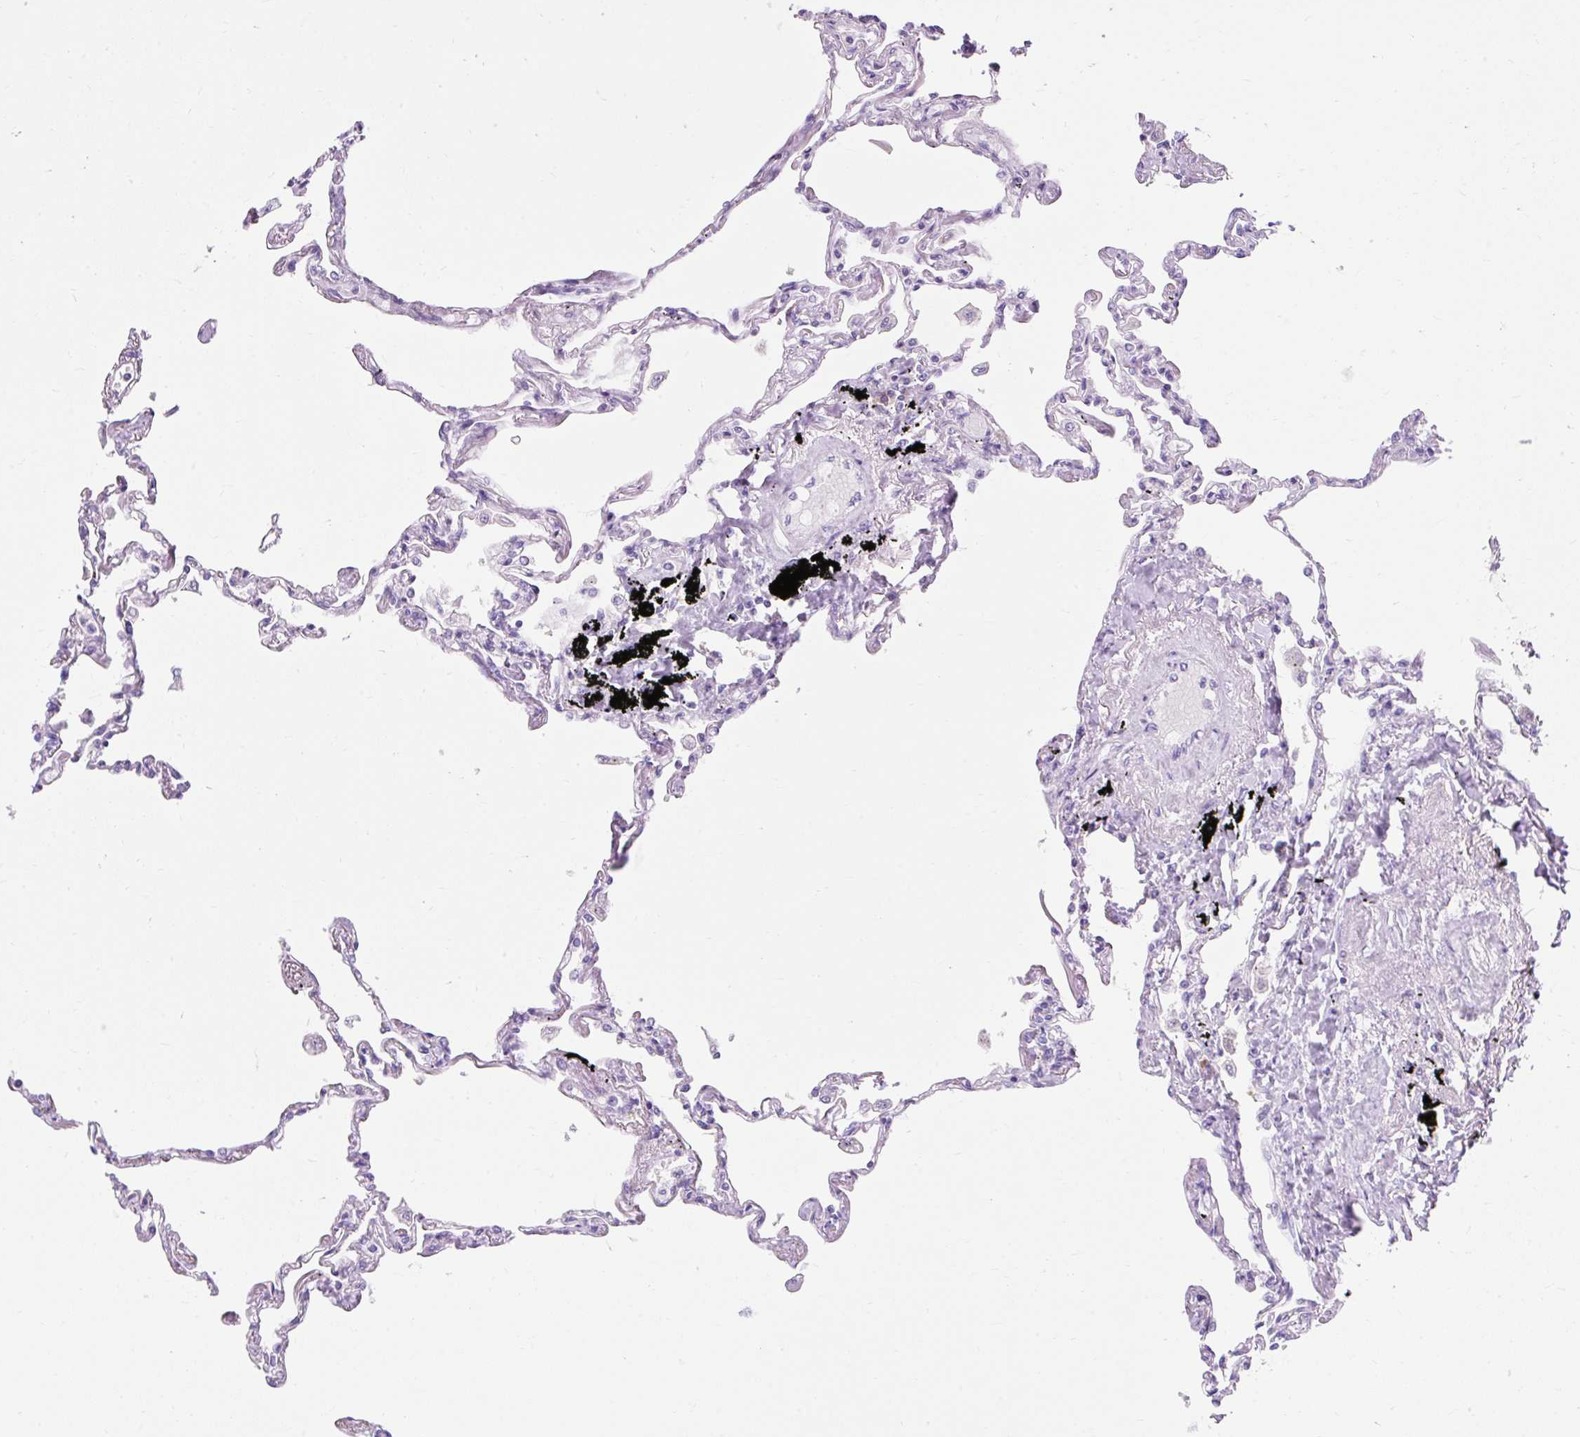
{"staining": {"intensity": "negative", "quantity": "none", "location": "none"}, "tissue": "lung", "cell_type": "Alveolar cells", "image_type": "normal", "snomed": [{"axis": "morphology", "description": "Normal tissue, NOS"}, {"axis": "topography", "description": "Lung"}], "caption": "DAB immunohistochemical staining of unremarkable human lung exhibits no significant staining in alveolar cells. (DAB immunohistochemistry, high magnification).", "gene": "GOLGA8A", "patient": {"sex": "female", "age": 67}}